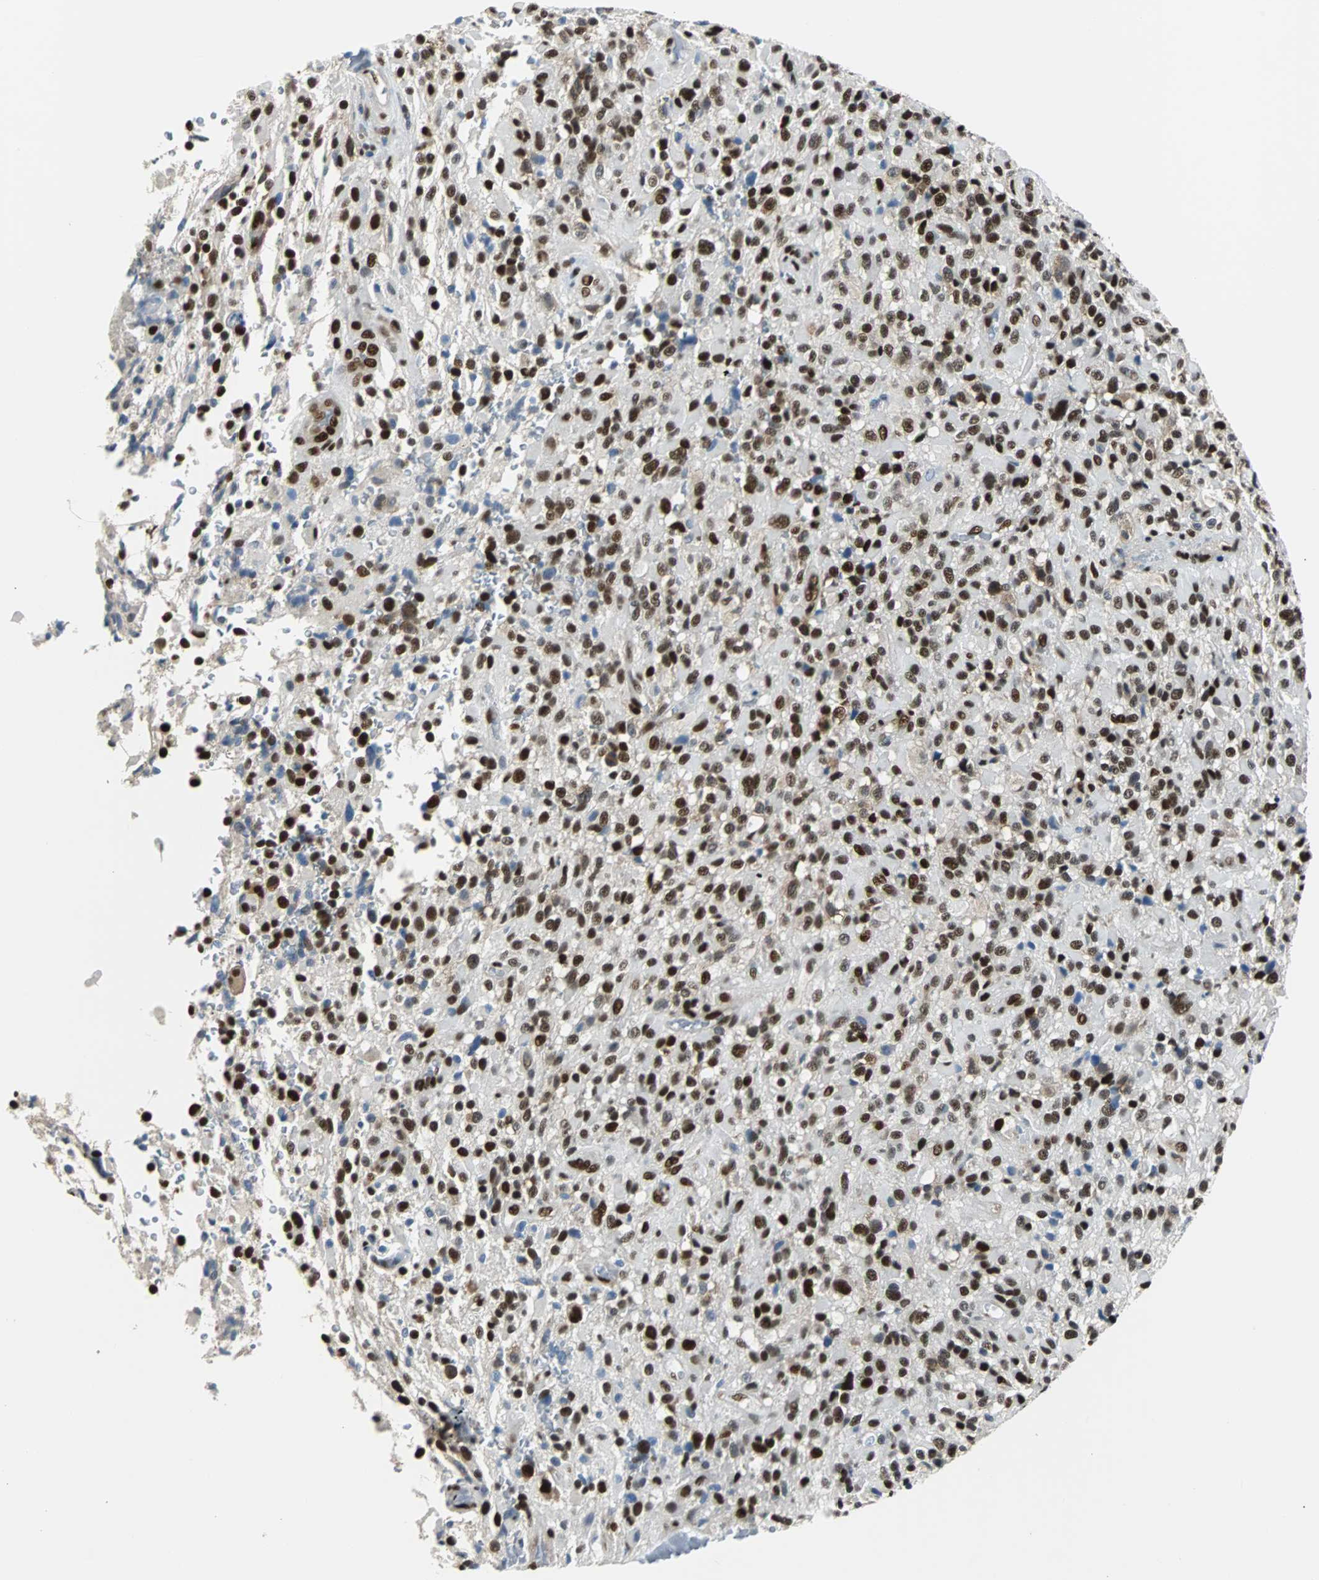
{"staining": {"intensity": "strong", "quantity": ">75%", "location": "nuclear"}, "tissue": "glioma", "cell_type": "Tumor cells", "image_type": "cancer", "snomed": [{"axis": "morphology", "description": "Glioma, malignant, High grade"}, {"axis": "topography", "description": "Brain"}], "caption": "Immunohistochemical staining of malignant high-grade glioma exhibits high levels of strong nuclear protein positivity in about >75% of tumor cells.", "gene": "XRCC4", "patient": {"sex": "male", "age": 71}}